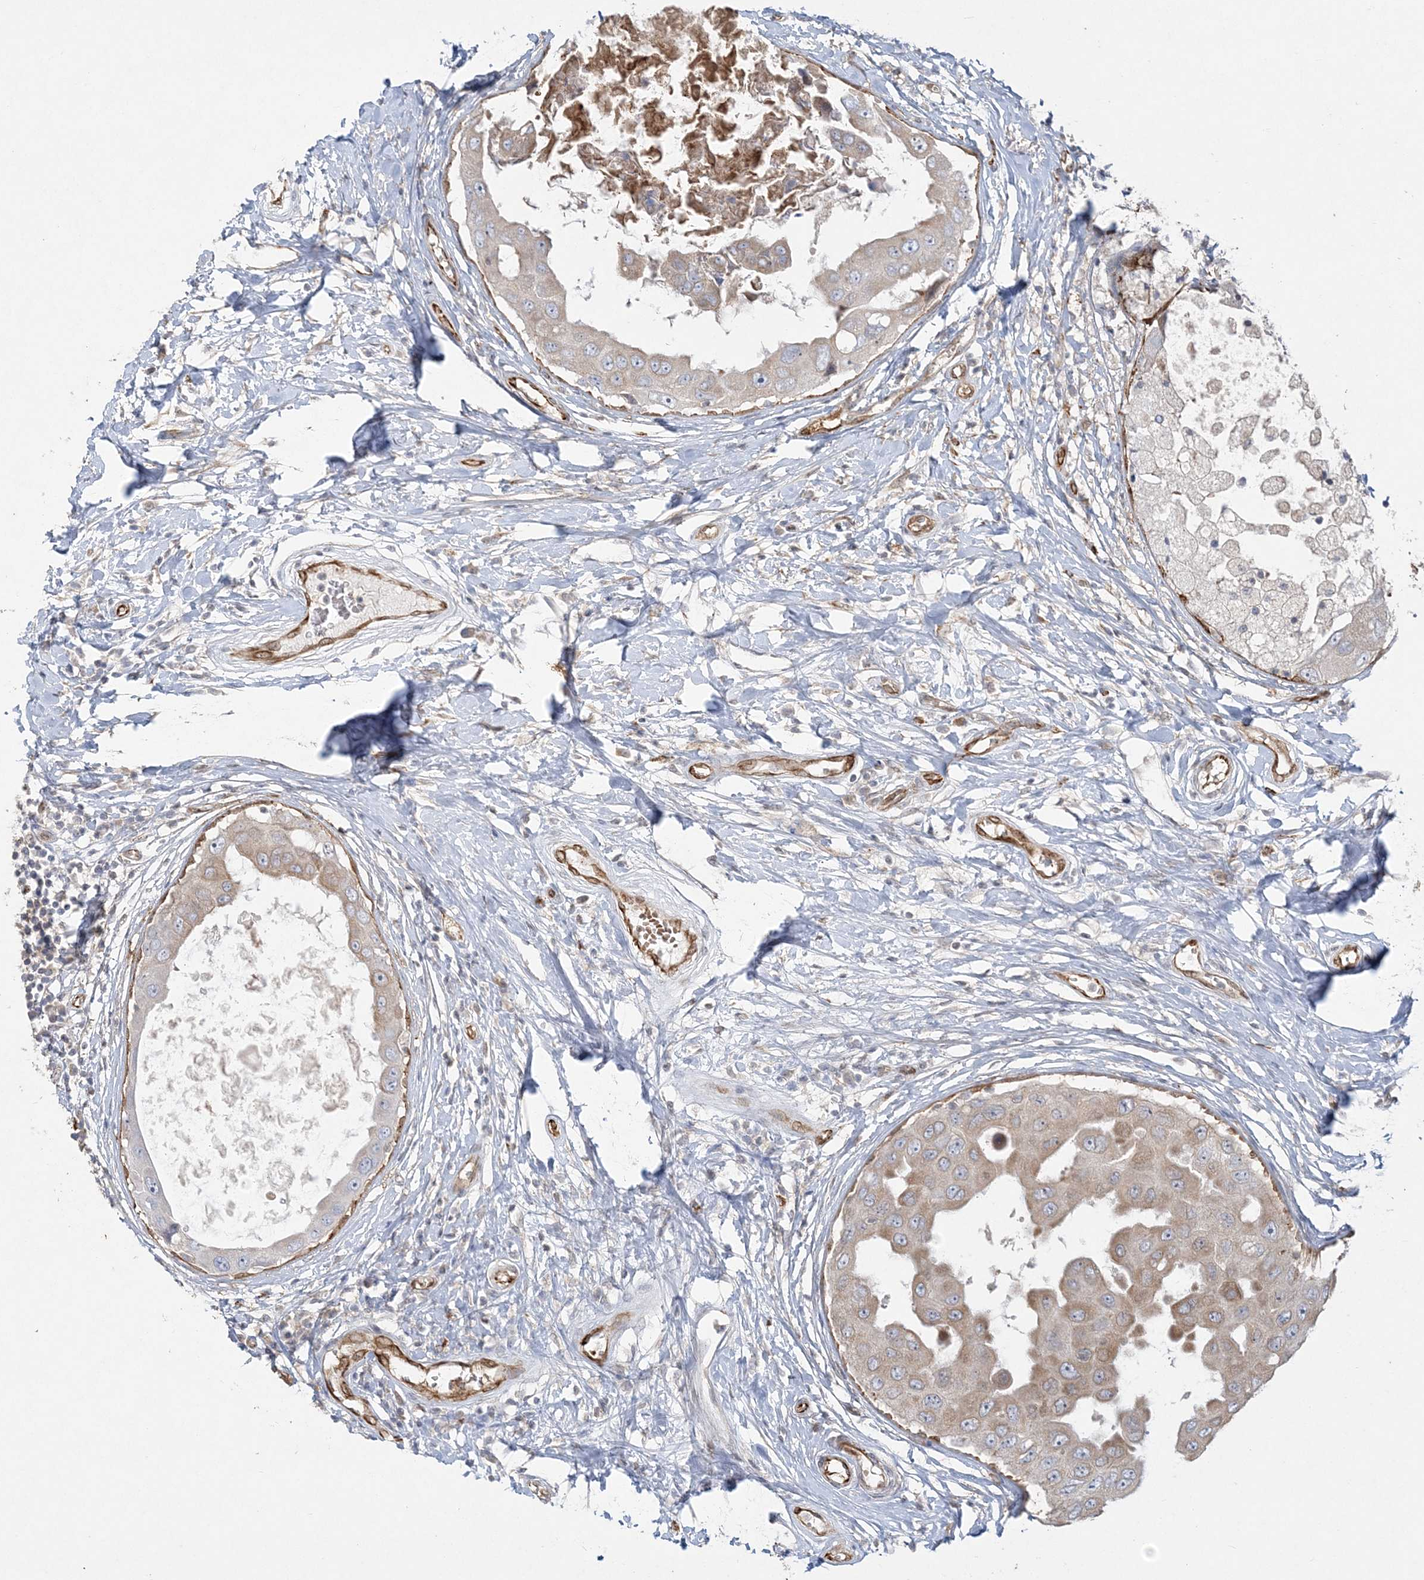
{"staining": {"intensity": "moderate", "quantity": "25%-75%", "location": "cytoplasmic/membranous"}, "tissue": "breast cancer", "cell_type": "Tumor cells", "image_type": "cancer", "snomed": [{"axis": "morphology", "description": "Duct carcinoma"}, {"axis": "topography", "description": "Breast"}], "caption": "Immunohistochemistry (IHC) staining of breast invasive ductal carcinoma, which reveals medium levels of moderate cytoplasmic/membranous expression in about 25%-75% of tumor cells indicating moderate cytoplasmic/membranous protein positivity. The staining was performed using DAB (brown) for protein detection and nuclei were counterstained in hematoxylin (blue).", "gene": "INPP1", "patient": {"sex": "female", "age": 27}}